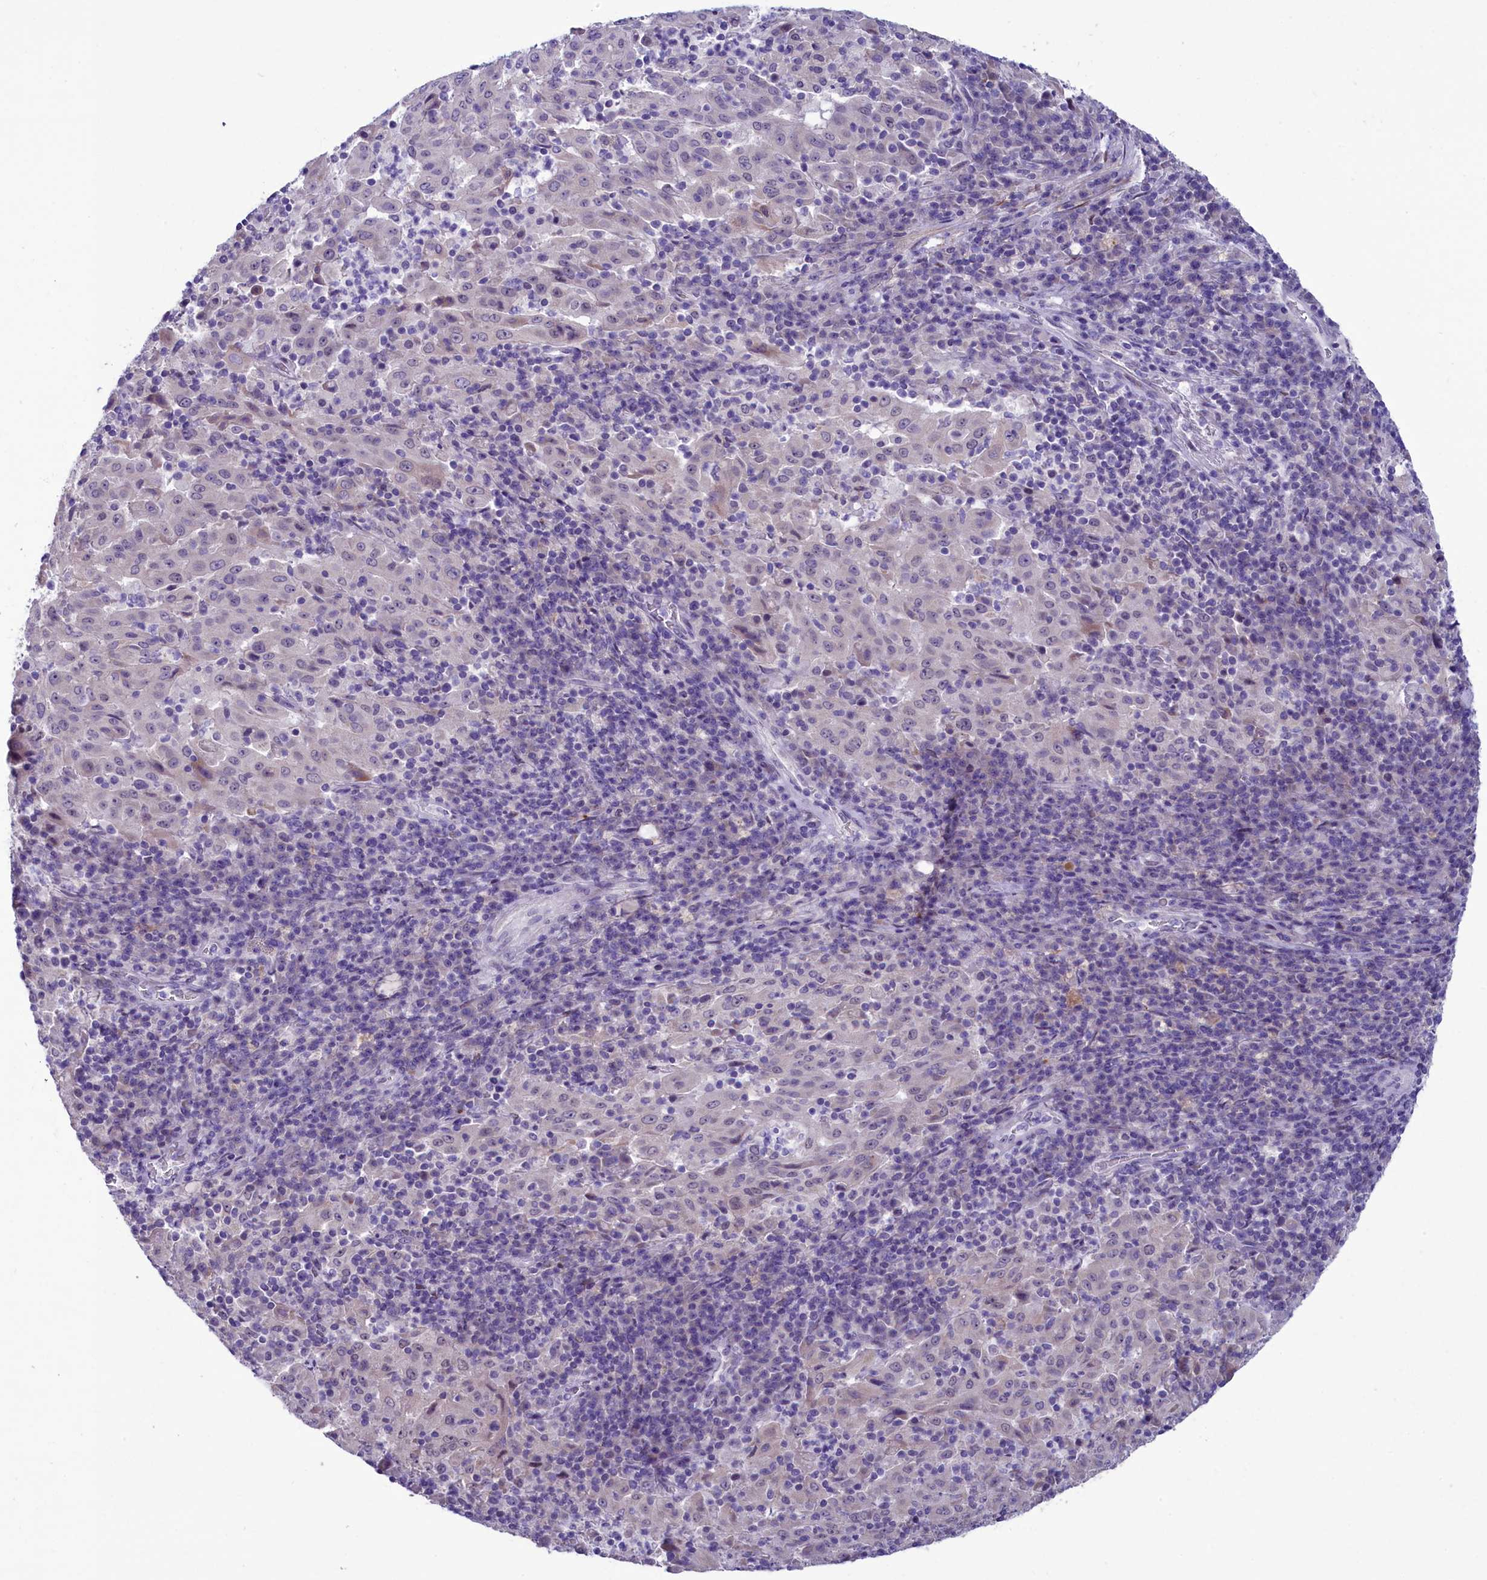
{"staining": {"intensity": "negative", "quantity": "none", "location": "none"}, "tissue": "pancreatic cancer", "cell_type": "Tumor cells", "image_type": "cancer", "snomed": [{"axis": "morphology", "description": "Adenocarcinoma, NOS"}, {"axis": "topography", "description": "Pancreas"}], "caption": "DAB (3,3'-diaminobenzidine) immunohistochemical staining of human adenocarcinoma (pancreatic) displays no significant staining in tumor cells. (Immunohistochemistry, brightfield microscopy, high magnification).", "gene": "SCD5", "patient": {"sex": "male", "age": 63}}